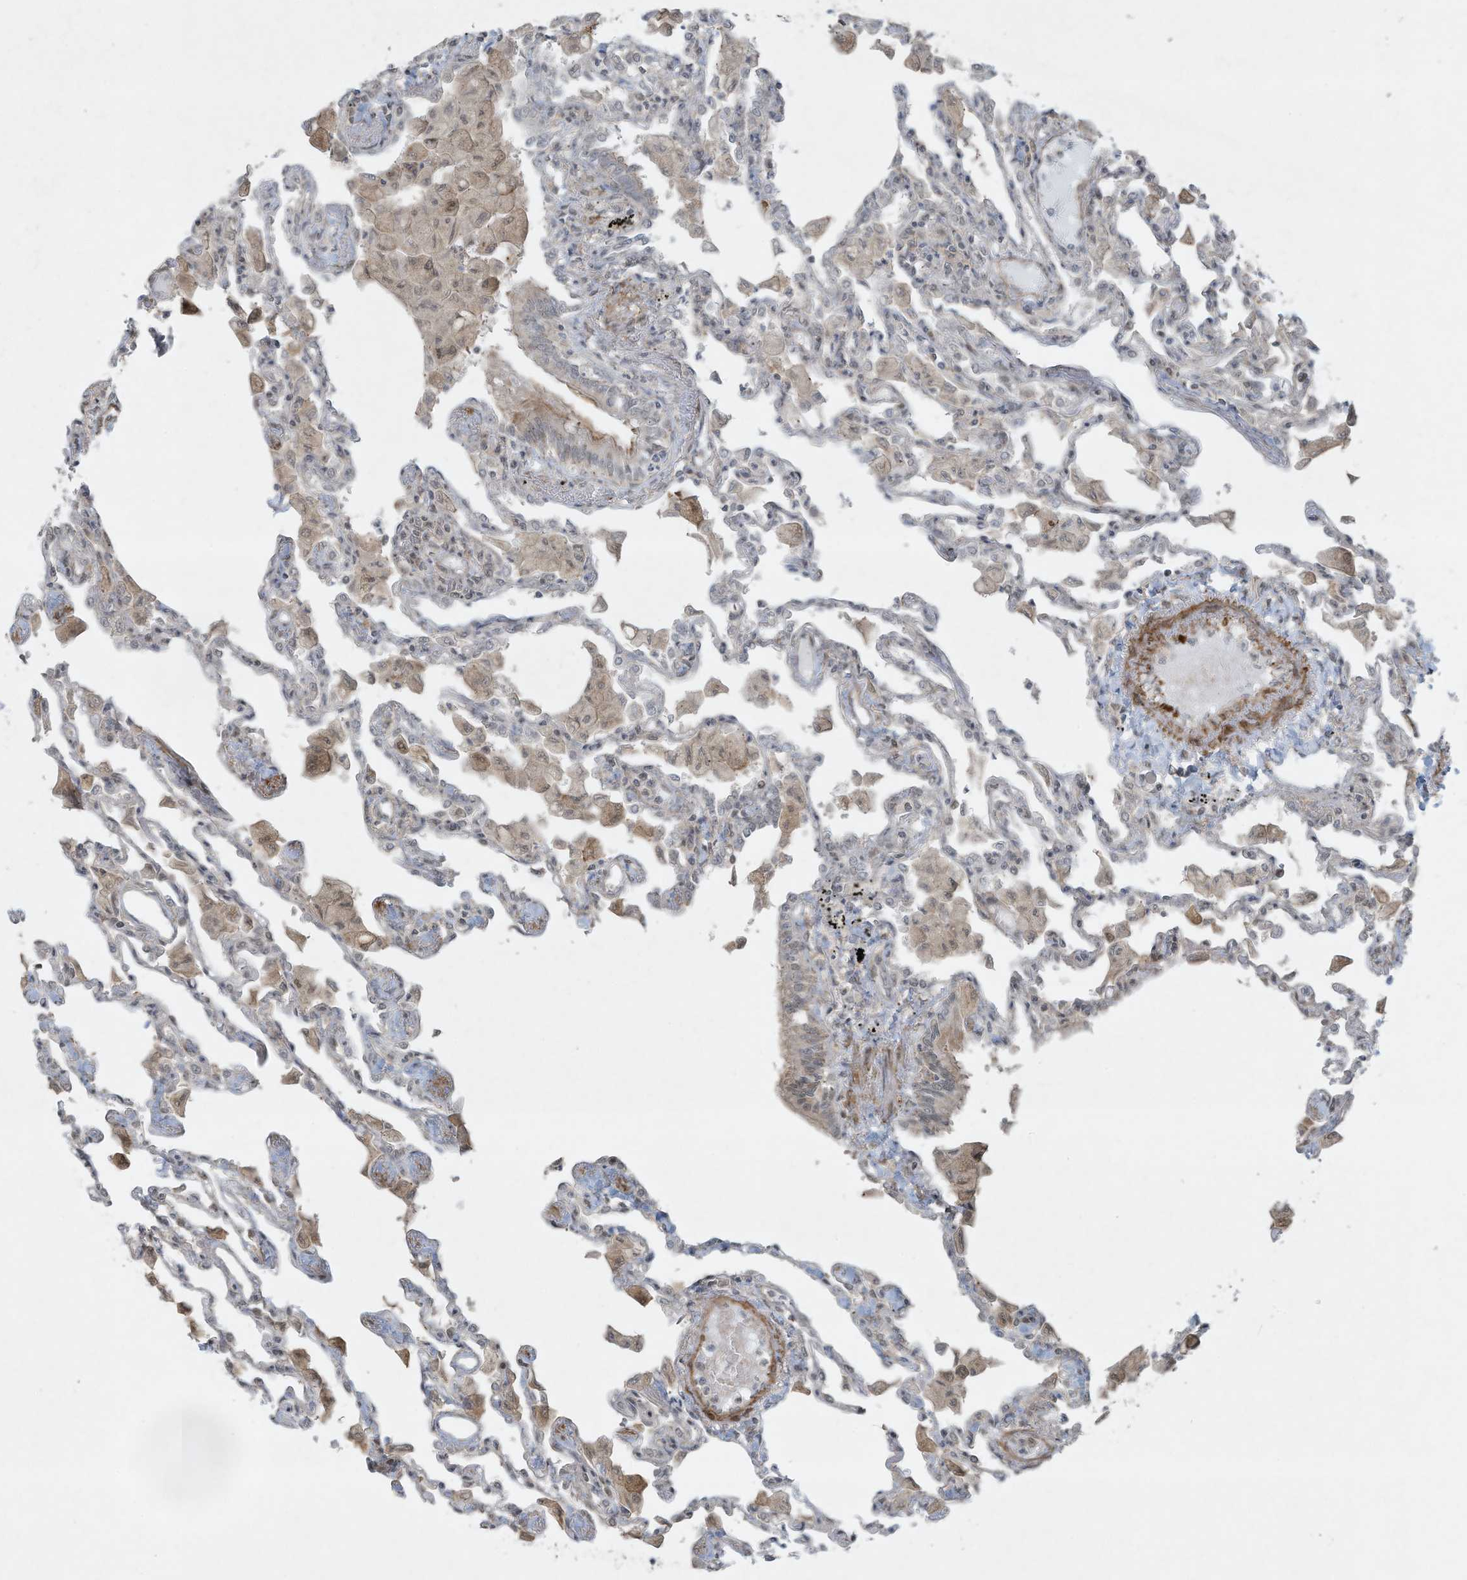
{"staining": {"intensity": "moderate", "quantity": "<25%", "location": "cytoplasmic/membranous"}, "tissue": "lung", "cell_type": "Alveolar cells", "image_type": "normal", "snomed": [{"axis": "morphology", "description": "Normal tissue, NOS"}, {"axis": "topography", "description": "Bronchus"}, {"axis": "topography", "description": "Lung"}], "caption": "A high-resolution micrograph shows IHC staining of unremarkable lung, which reveals moderate cytoplasmic/membranous positivity in about <25% of alveolar cells. (DAB (3,3'-diaminobenzidine) IHC with brightfield microscopy, high magnification).", "gene": "ZNF263", "patient": {"sex": "female", "age": 49}}